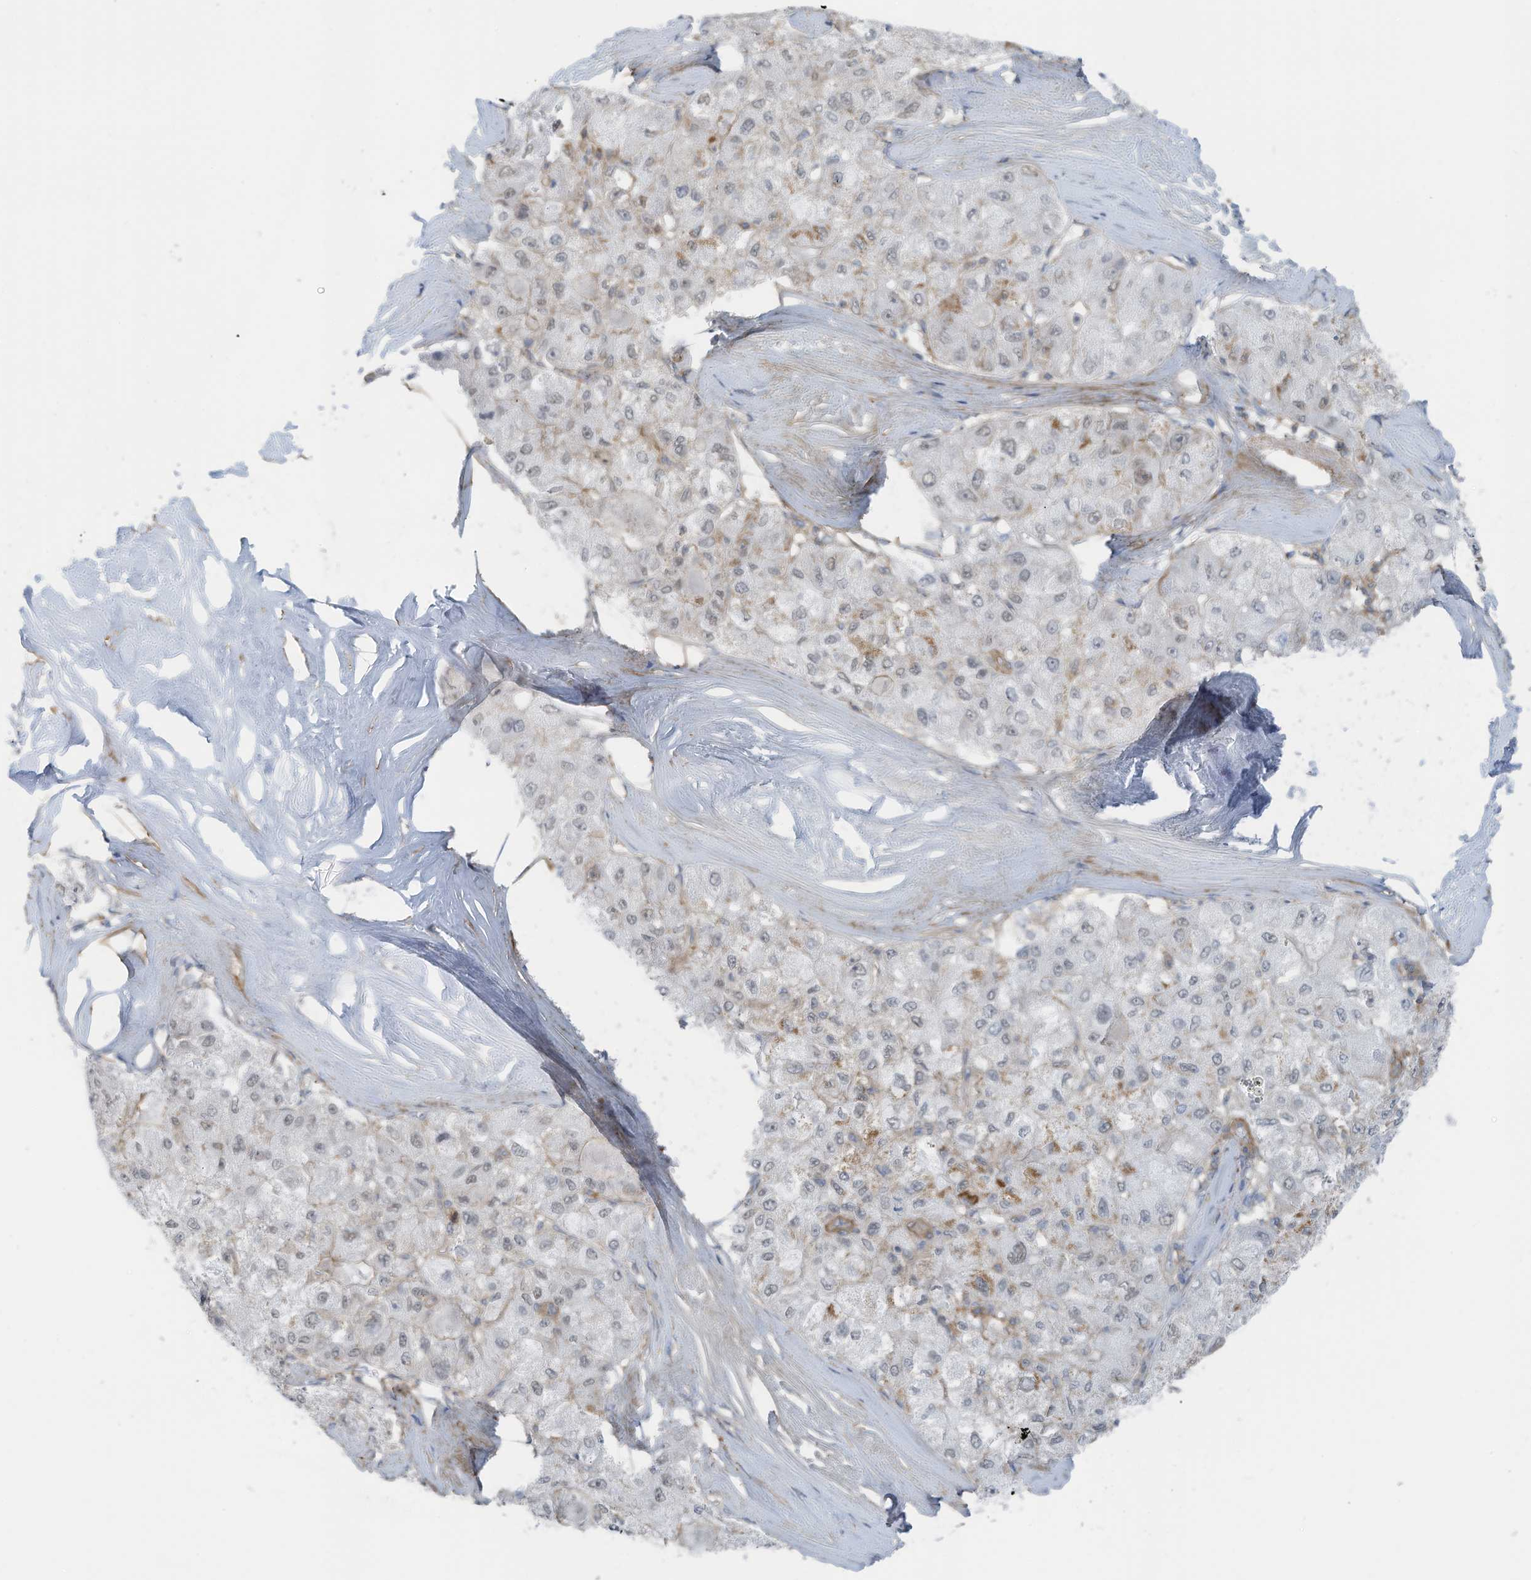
{"staining": {"intensity": "weak", "quantity": "25%-75%", "location": "nuclear"}, "tissue": "liver cancer", "cell_type": "Tumor cells", "image_type": "cancer", "snomed": [{"axis": "morphology", "description": "Carcinoma, Hepatocellular, NOS"}, {"axis": "topography", "description": "Liver"}], "caption": "Liver cancer (hepatocellular carcinoma) was stained to show a protein in brown. There is low levels of weak nuclear expression in approximately 25%-75% of tumor cells. Nuclei are stained in blue.", "gene": "ZNF846", "patient": {"sex": "male", "age": 80}}